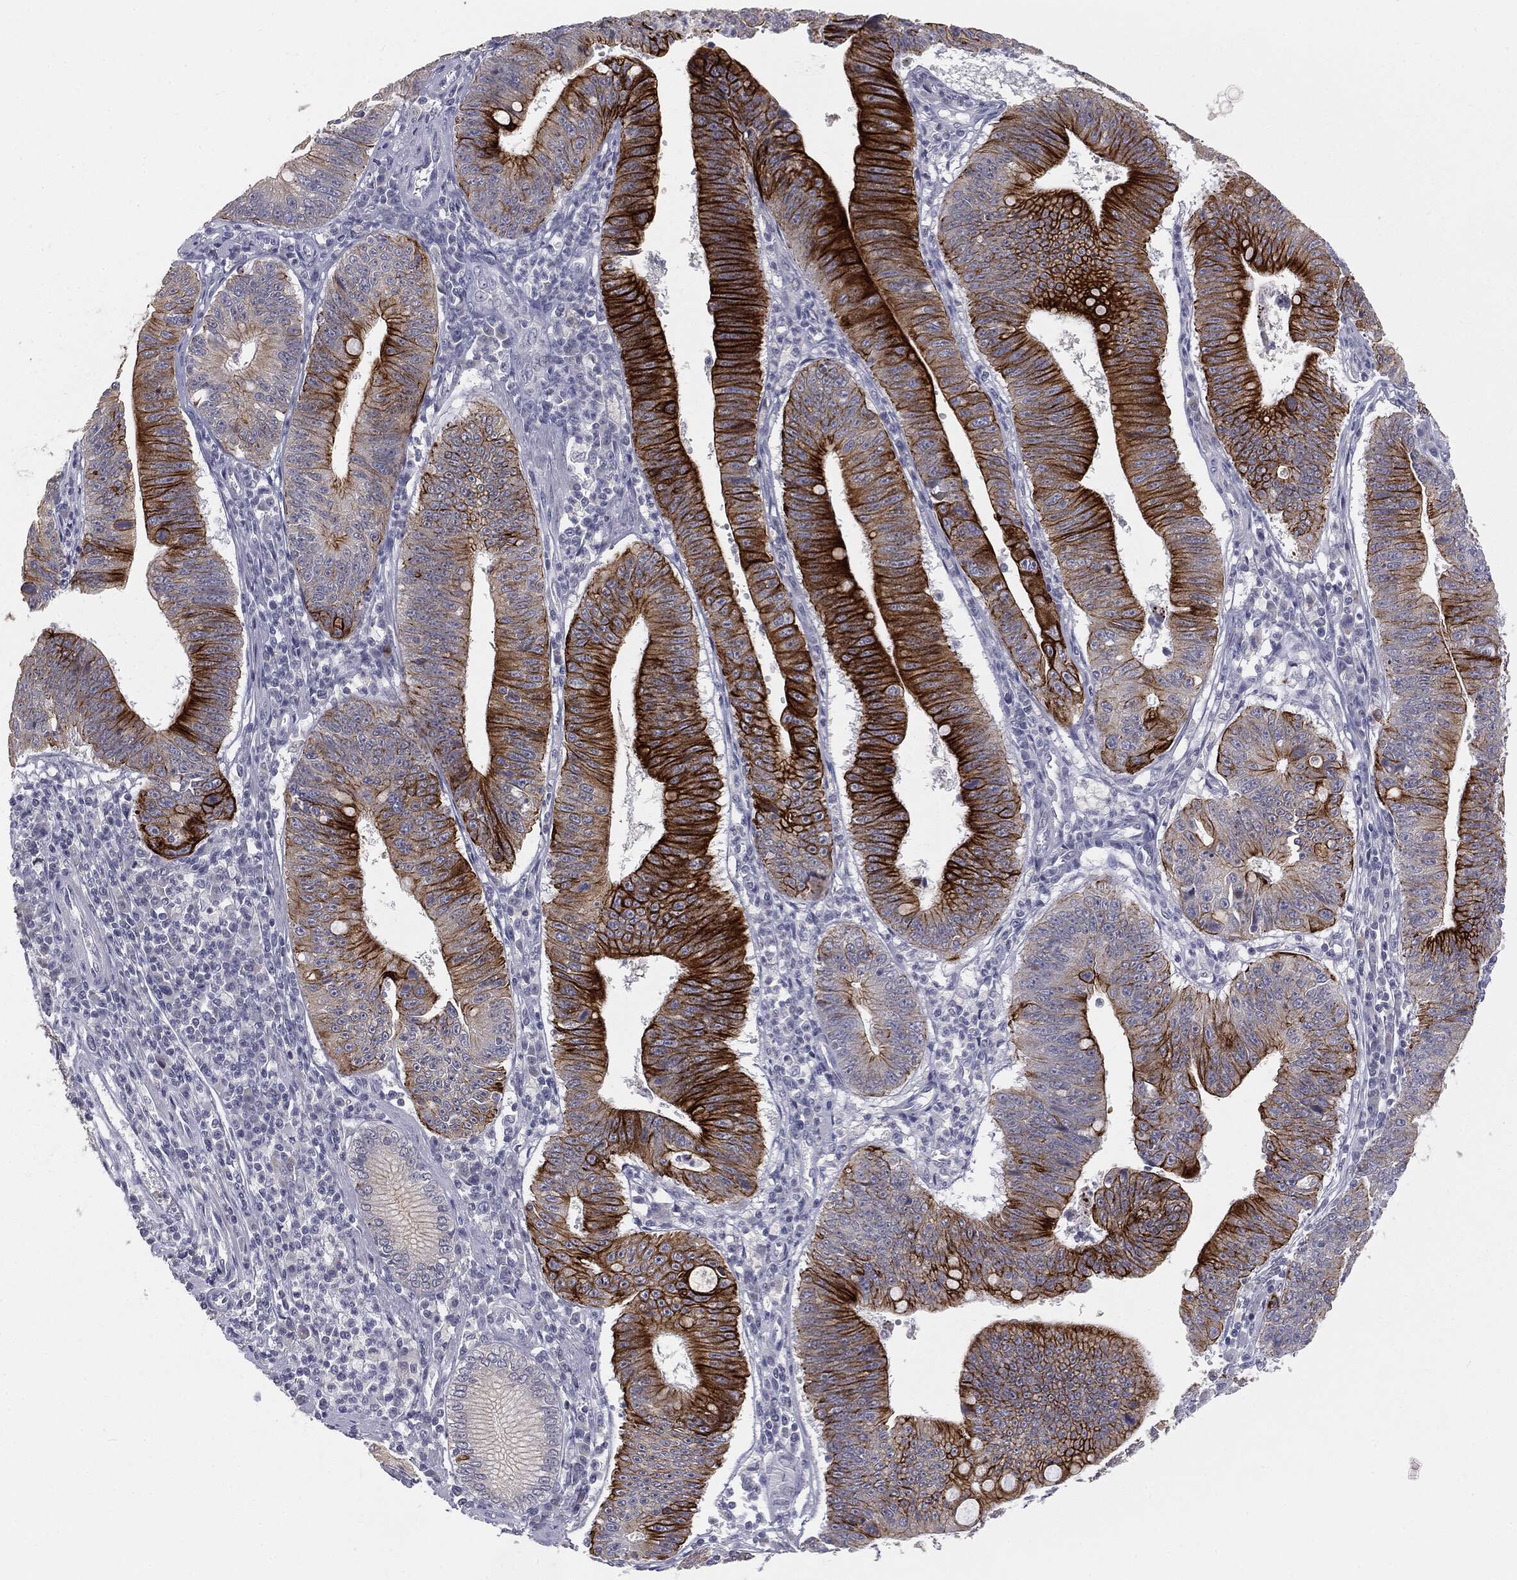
{"staining": {"intensity": "strong", "quantity": ">75%", "location": "cytoplasmic/membranous"}, "tissue": "stomach cancer", "cell_type": "Tumor cells", "image_type": "cancer", "snomed": [{"axis": "morphology", "description": "Adenocarcinoma, NOS"}, {"axis": "topography", "description": "Stomach"}], "caption": "Tumor cells reveal high levels of strong cytoplasmic/membranous positivity in approximately >75% of cells in human stomach cancer. Using DAB (3,3'-diaminobenzidine) (brown) and hematoxylin (blue) stains, captured at high magnification using brightfield microscopy.", "gene": "MUC1", "patient": {"sex": "male", "age": 59}}